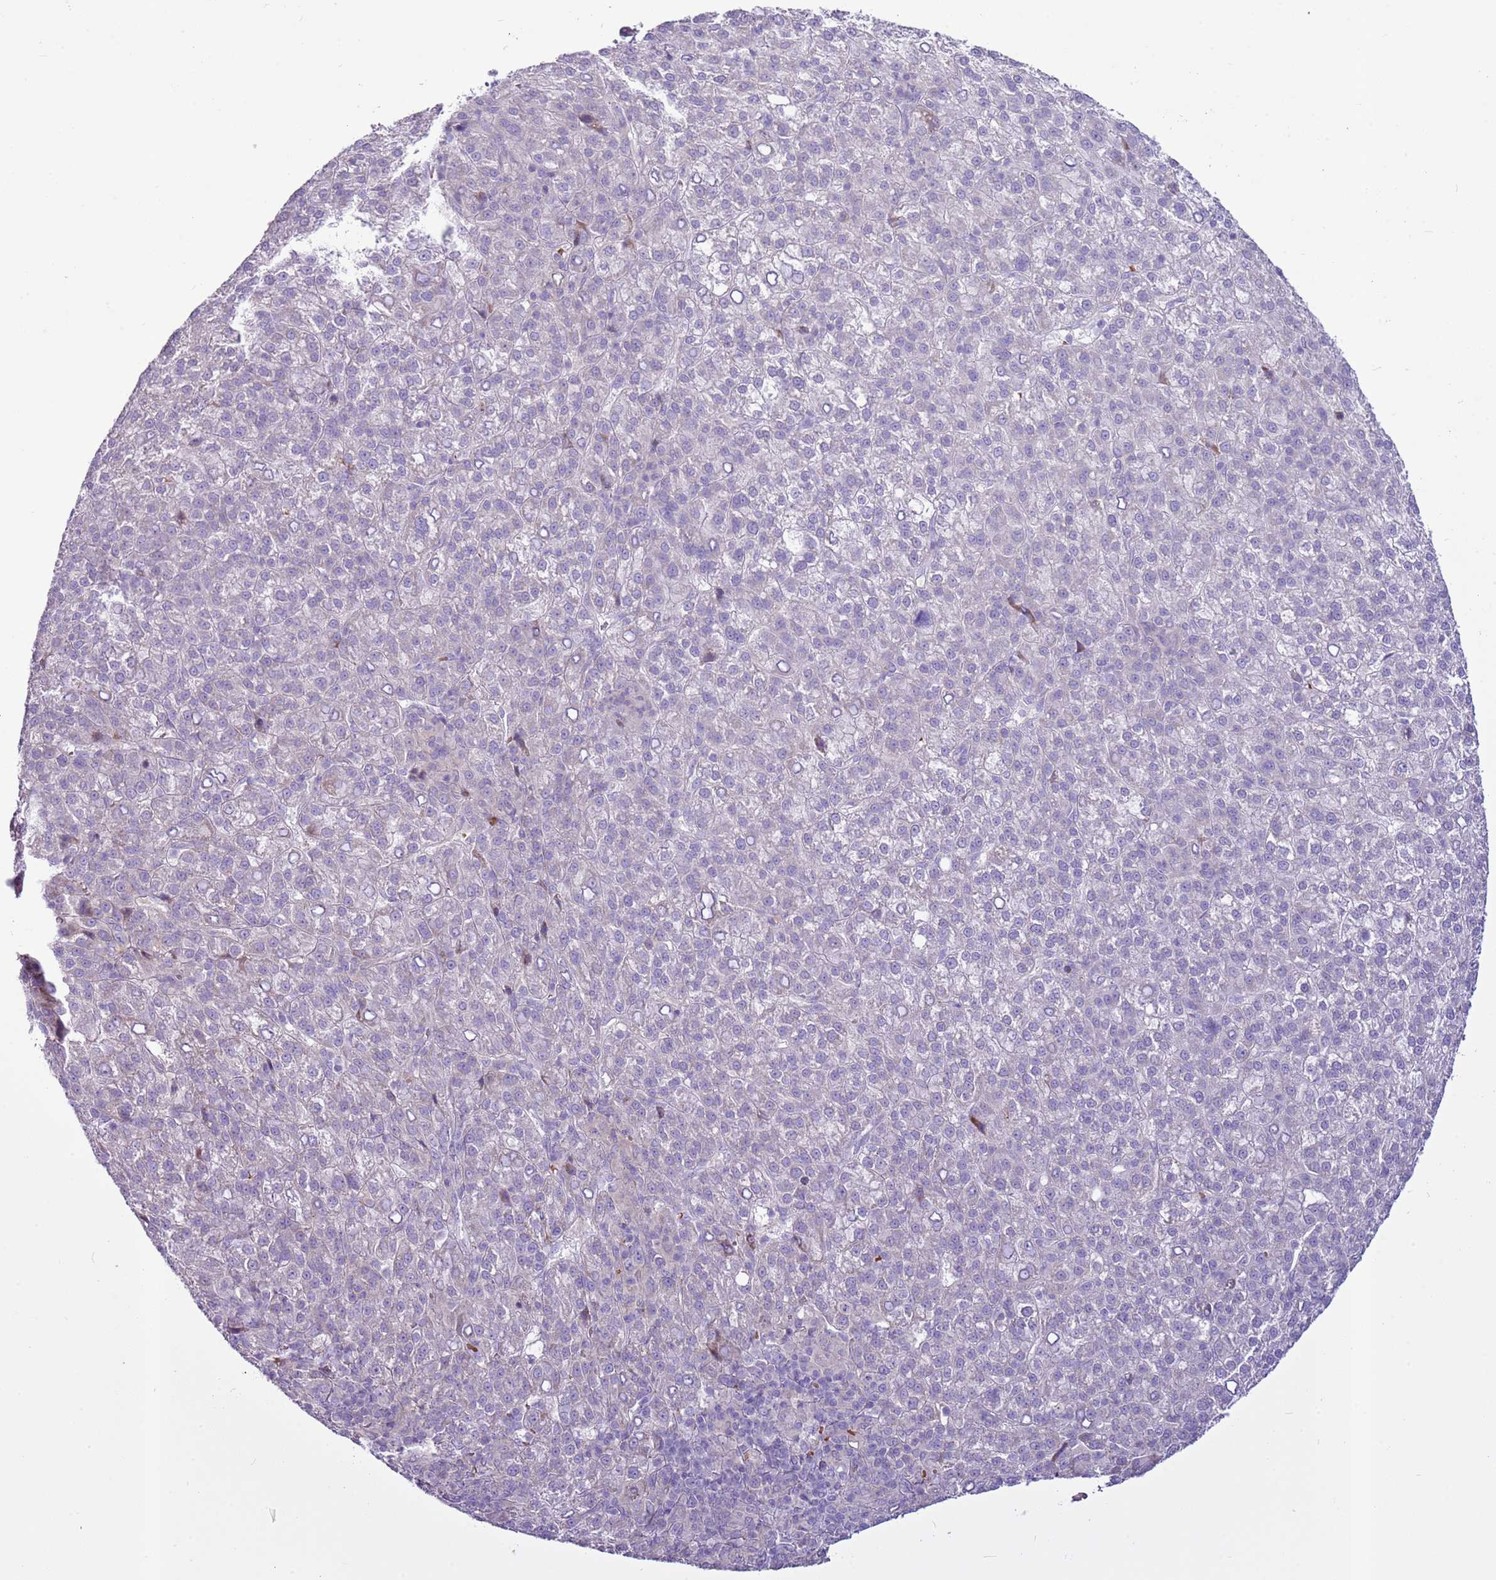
{"staining": {"intensity": "negative", "quantity": "none", "location": "none"}, "tissue": "liver cancer", "cell_type": "Tumor cells", "image_type": "cancer", "snomed": [{"axis": "morphology", "description": "Carcinoma, Hepatocellular, NOS"}, {"axis": "topography", "description": "Liver"}], "caption": "High power microscopy micrograph of an IHC image of liver cancer, revealing no significant positivity in tumor cells.", "gene": "CHAC2", "patient": {"sex": "female", "age": 58}}